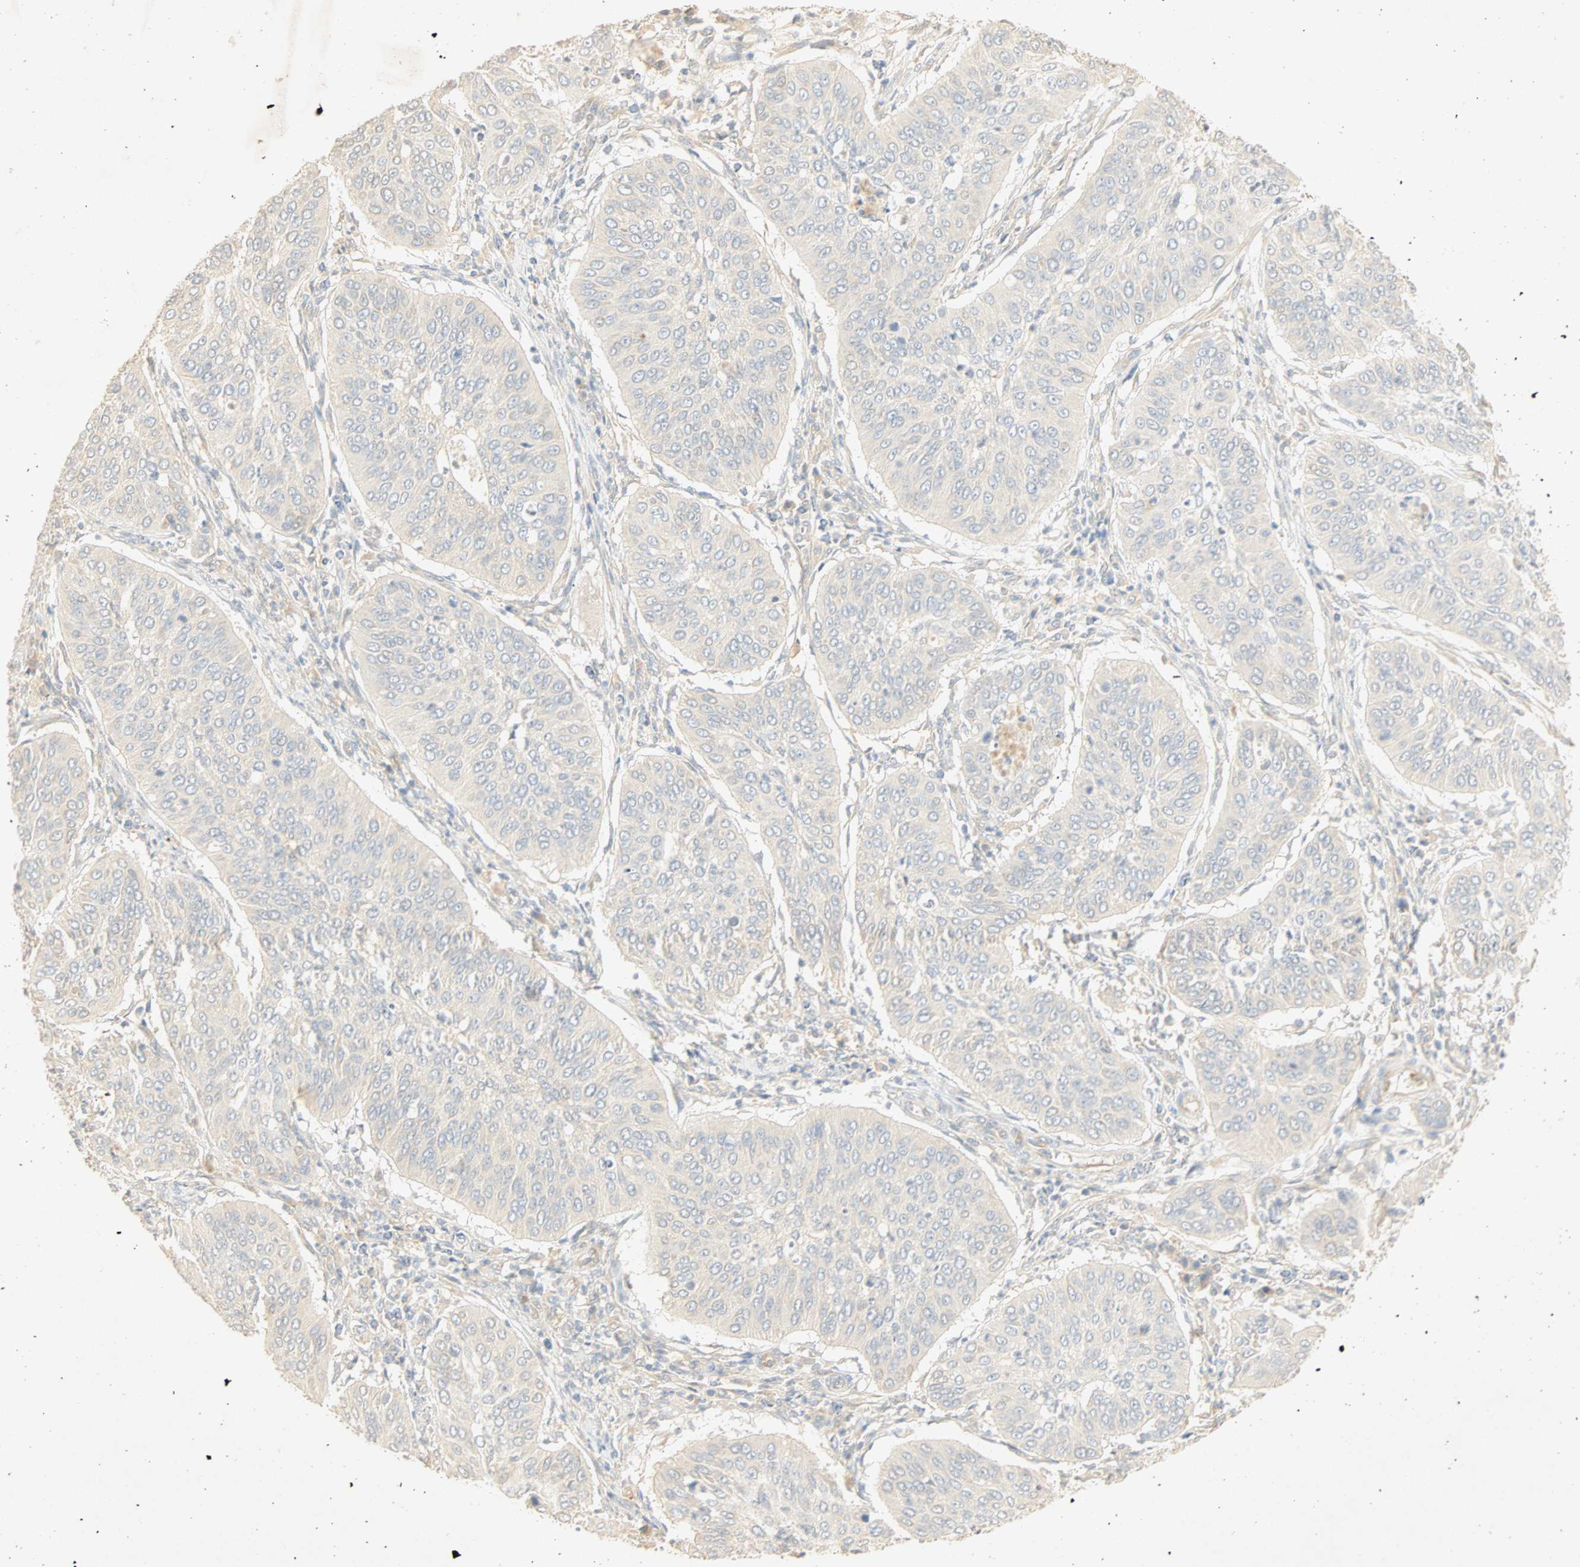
{"staining": {"intensity": "negative", "quantity": "none", "location": "none"}, "tissue": "cervical cancer", "cell_type": "Tumor cells", "image_type": "cancer", "snomed": [{"axis": "morphology", "description": "Normal tissue, NOS"}, {"axis": "morphology", "description": "Squamous cell carcinoma, NOS"}, {"axis": "topography", "description": "Cervix"}], "caption": "Protein analysis of cervical cancer (squamous cell carcinoma) demonstrates no significant staining in tumor cells. (DAB immunohistochemistry (IHC) visualized using brightfield microscopy, high magnification).", "gene": "SELENBP1", "patient": {"sex": "female", "age": 39}}